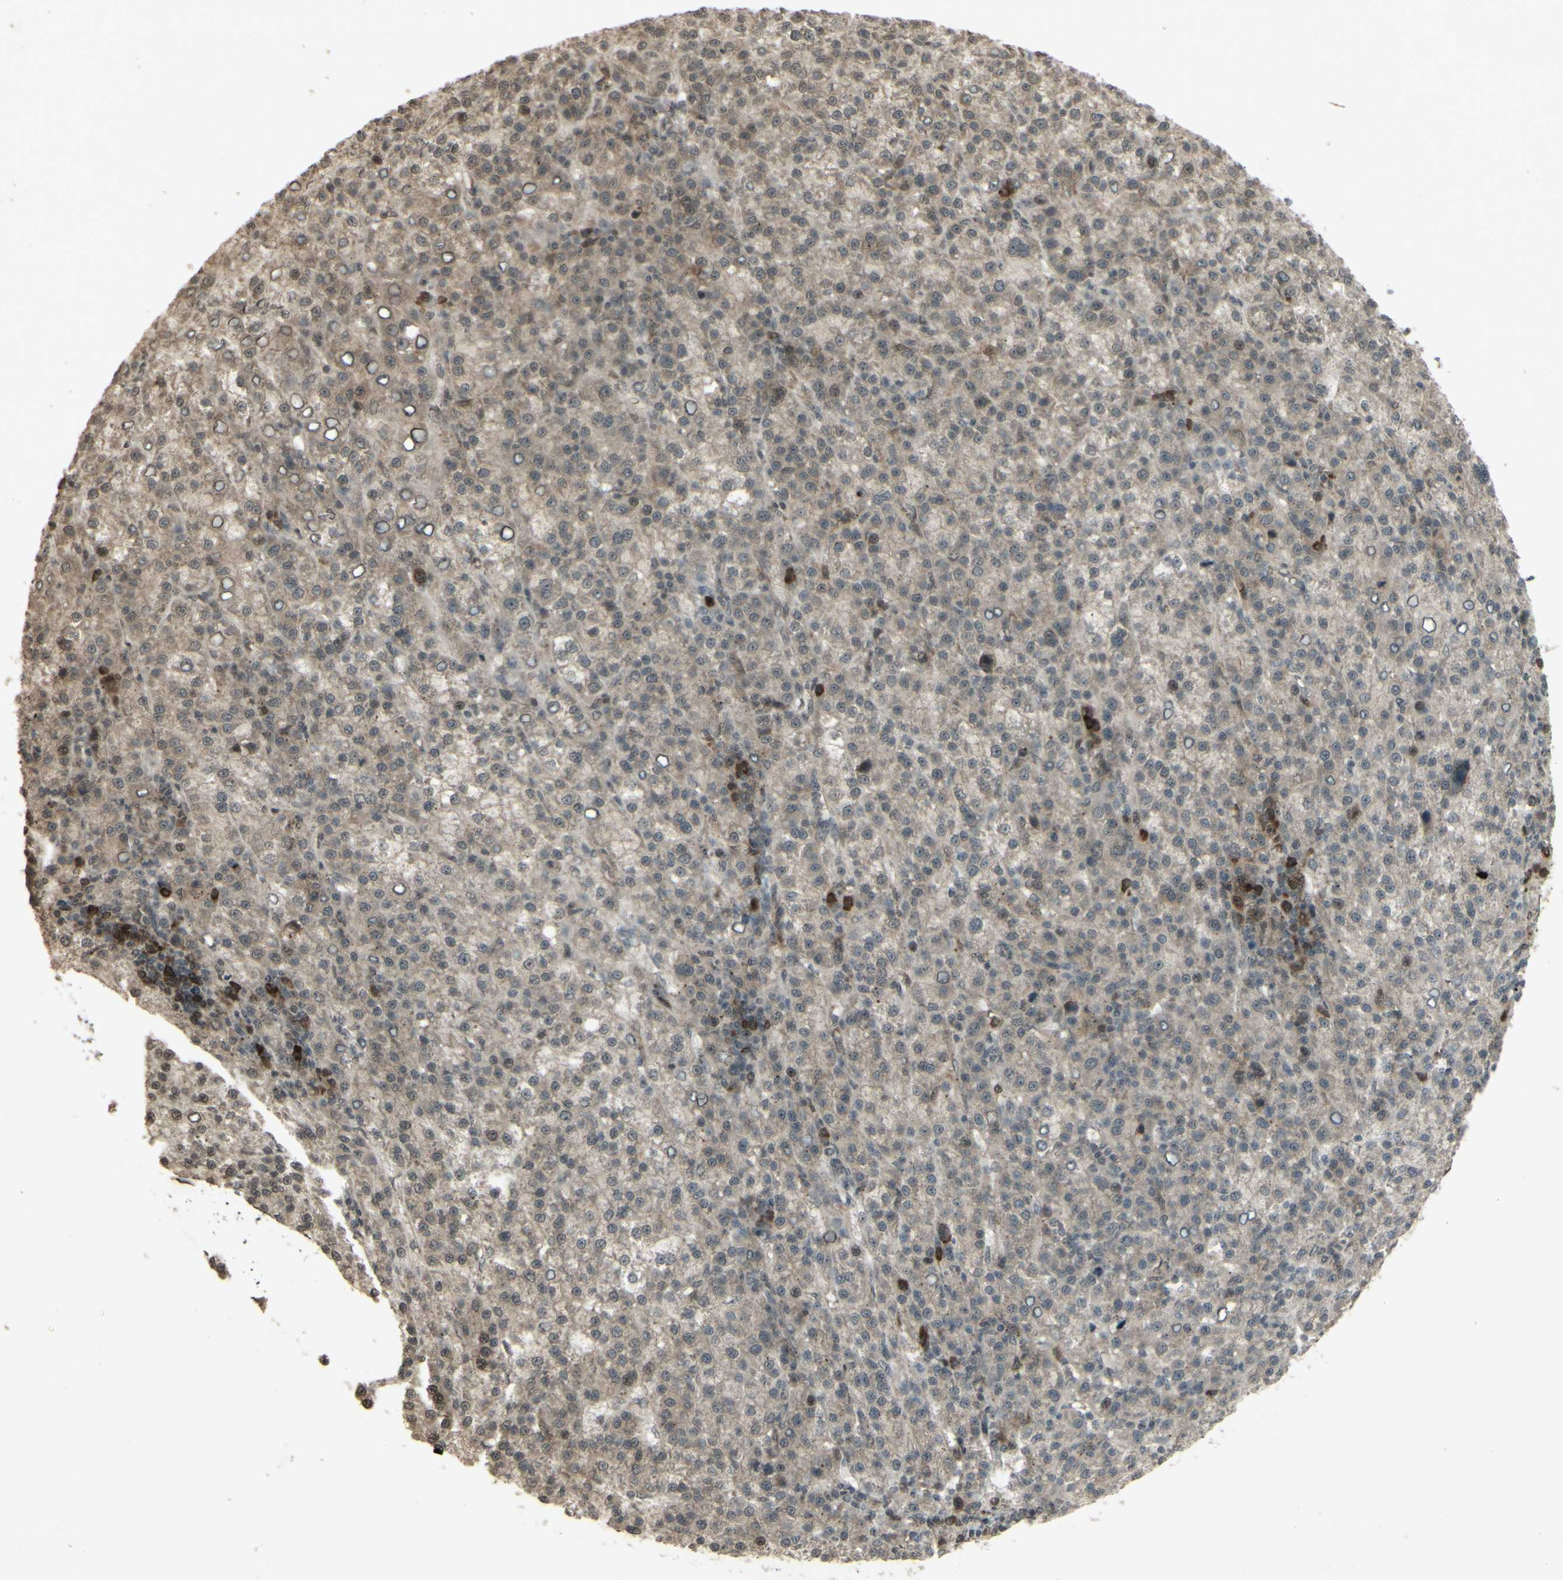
{"staining": {"intensity": "weak", "quantity": ">75%", "location": "cytoplasmic/membranous"}, "tissue": "liver cancer", "cell_type": "Tumor cells", "image_type": "cancer", "snomed": [{"axis": "morphology", "description": "Carcinoma, Hepatocellular, NOS"}, {"axis": "topography", "description": "Liver"}], "caption": "Immunohistochemistry (DAB (3,3'-diaminobenzidine)) staining of liver cancer (hepatocellular carcinoma) demonstrates weak cytoplasmic/membranous protein expression in approximately >75% of tumor cells. Using DAB (3,3'-diaminobenzidine) (brown) and hematoxylin (blue) stains, captured at high magnification using brightfield microscopy.", "gene": "BLNK", "patient": {"sex": "female", "age": 58}}